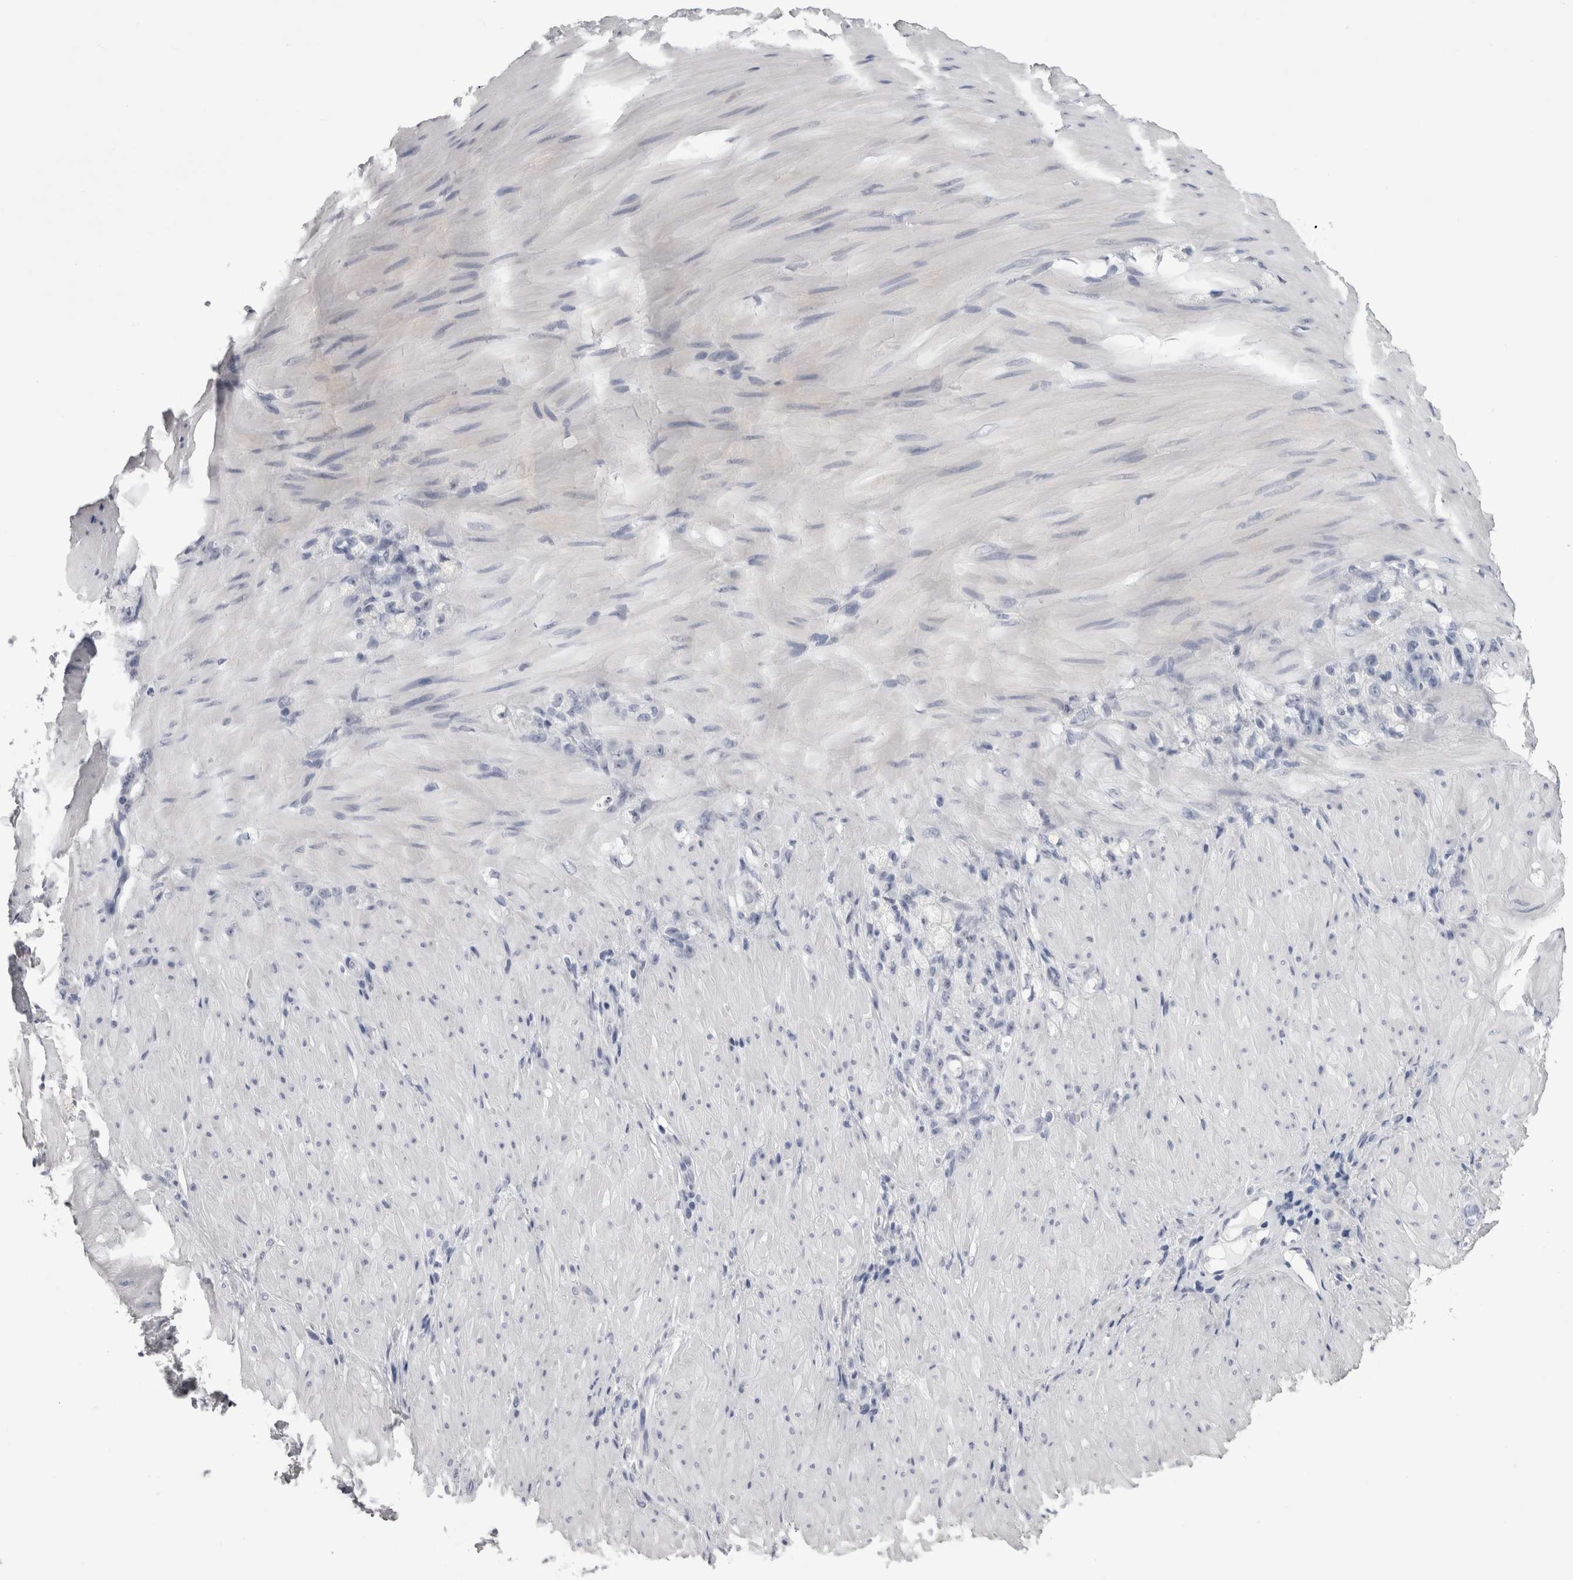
{"staining": {"intensity": "negative", "quantity": "none", "location": "none"}, "tissue": "stomach cancer", "cell_type": "Tumor cells", "image_type": "cancer", "snomed": [{"axis": "morphology", "description": "Normal tissue, NOS"}, {"axis": "morphology", "description": "Adenocarcinoma, NOS"}, {"axis": "topography", "description": "Stomach"}], "caption": "Protein analysis of adenocarcinoma (stomach) displays no significant expression in tumor cells.", "gene": "AFMID", "patient": {"sex": "male", "age": 82}}